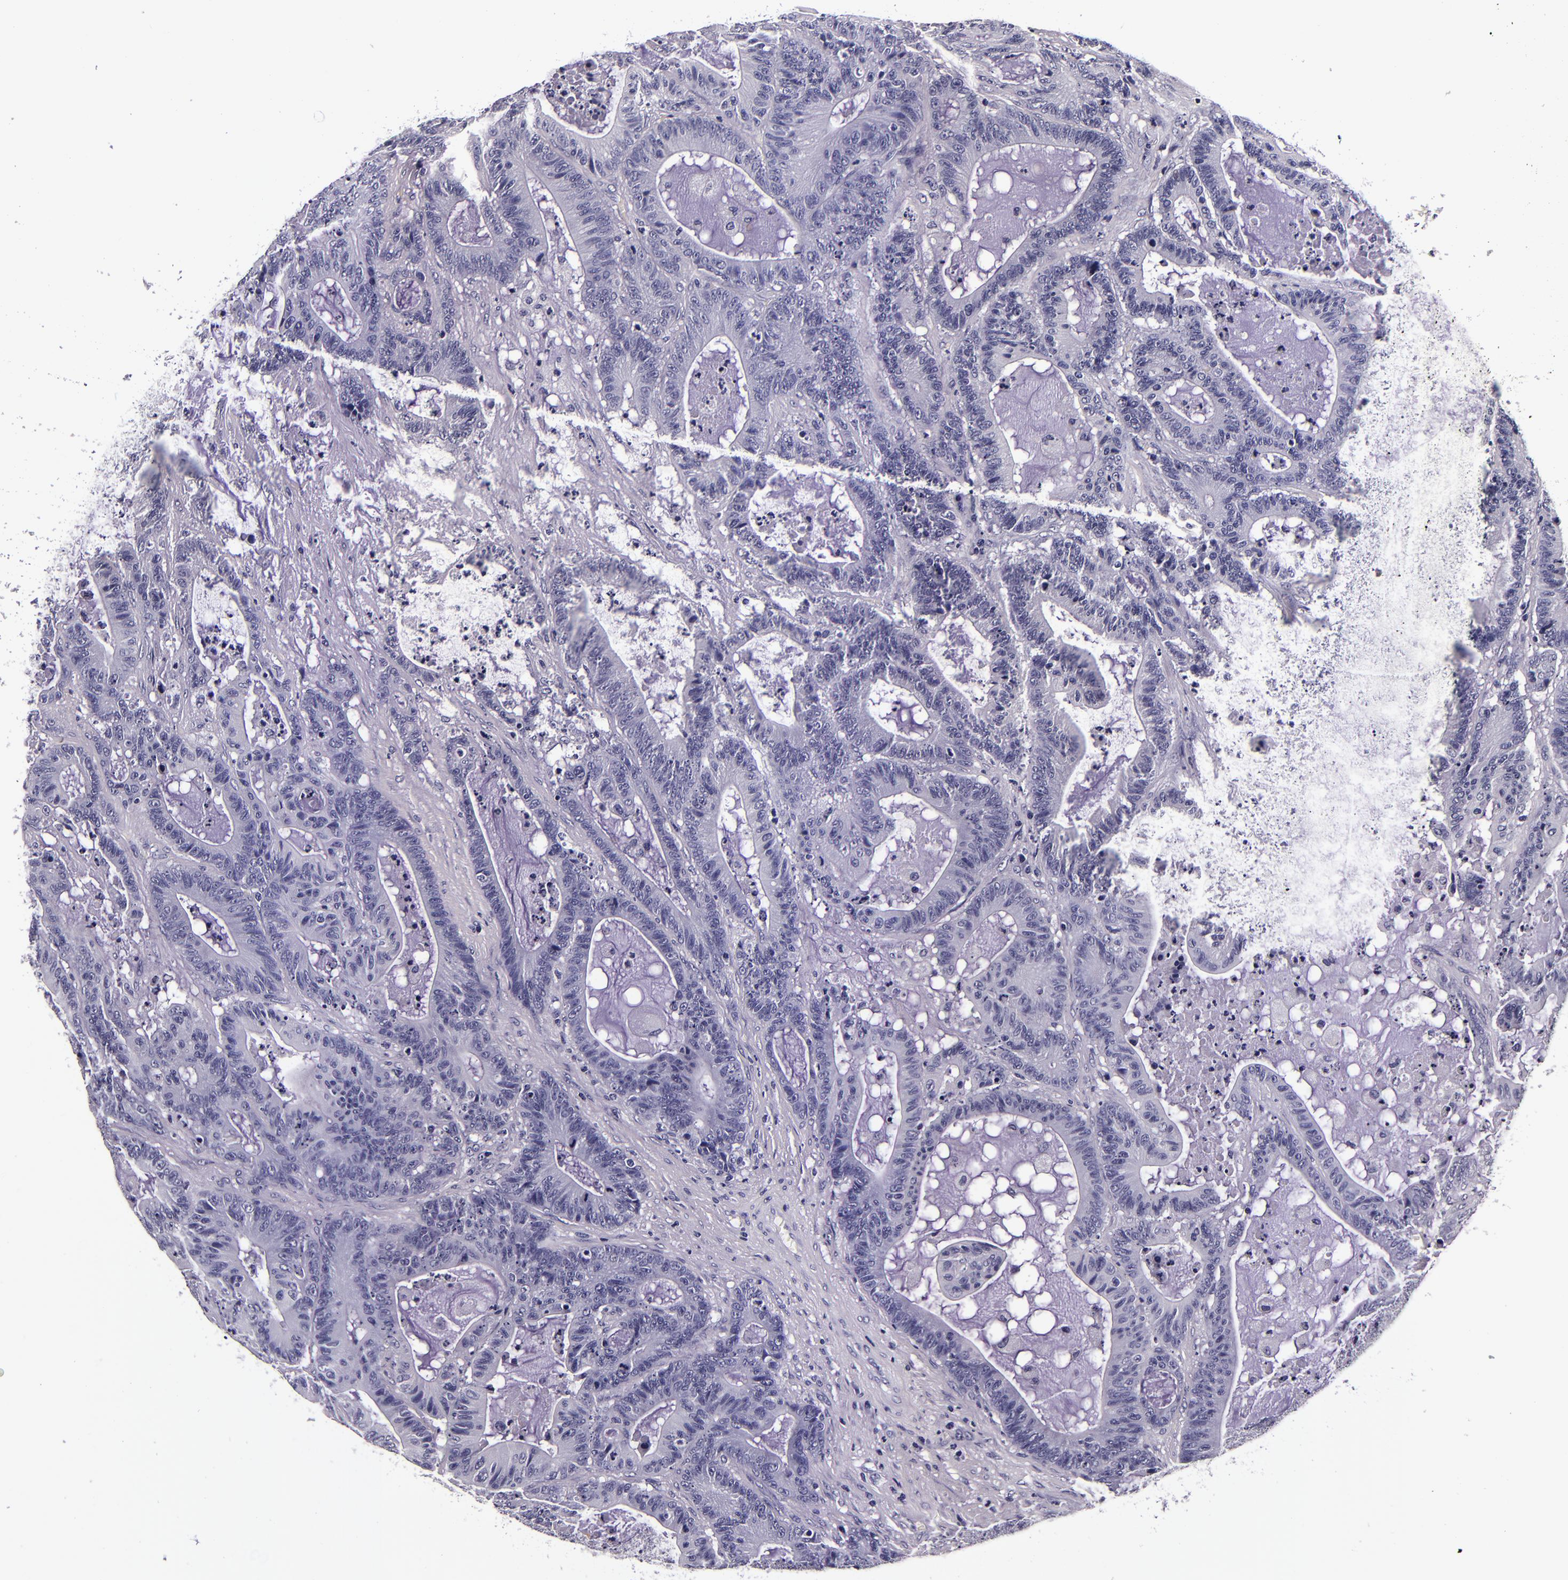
{"staining": {"intensity": "negative", "quantity": "none", "location": "none"}, "tissue": "colorectal cancer", "cell_type": "Tumor cells", "image_type": "cancer", "snomed": [{"axis": "morphology", "description": "Adenocarcinoma, NOS"}, {"axis": "topography", "description": "Colon"}], "caption": "Immunohistochemistry image of human adenocarcinoma (colorectal) stained for a protein (brown), which reveals no expression in tumor cells.", "gene": "FBN1", "patient": {"sex": "female", "age": 84}}